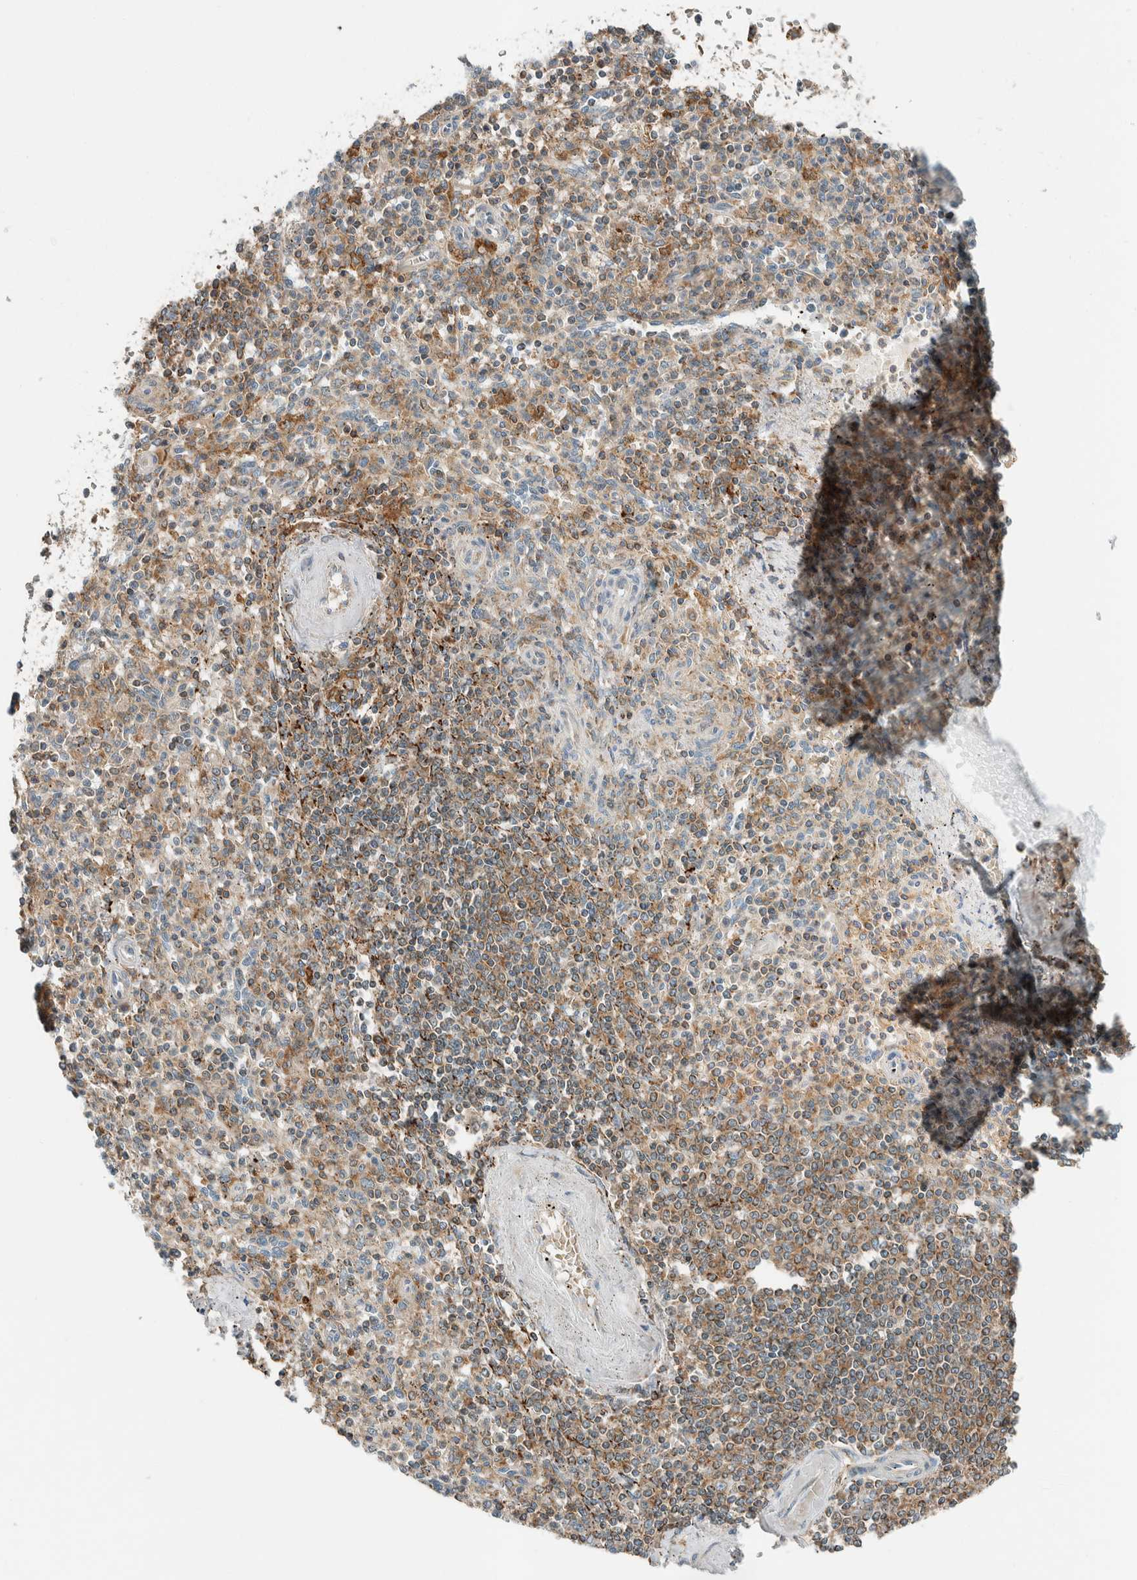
{"staining": {"intensity": "moderate", "quantity": "25%-75%", "location": "cytoplasmic/membranous"}, "tissue": "spleen", "cell_type": "Cells in red pulp", "image_type": "normal", "snomed": [{"axis": "morphology", "description": "Normal tissue, NOS"}, {"axis": "topography", "description": "Spleen"}], "caption": "A brown stain shows moderate cytoplasmic/membranous staining of a protein in cells in red pulp of unremarkable spleen.", "gene": "SPAG5", "patient": {"sex": "male", "age": 72}}